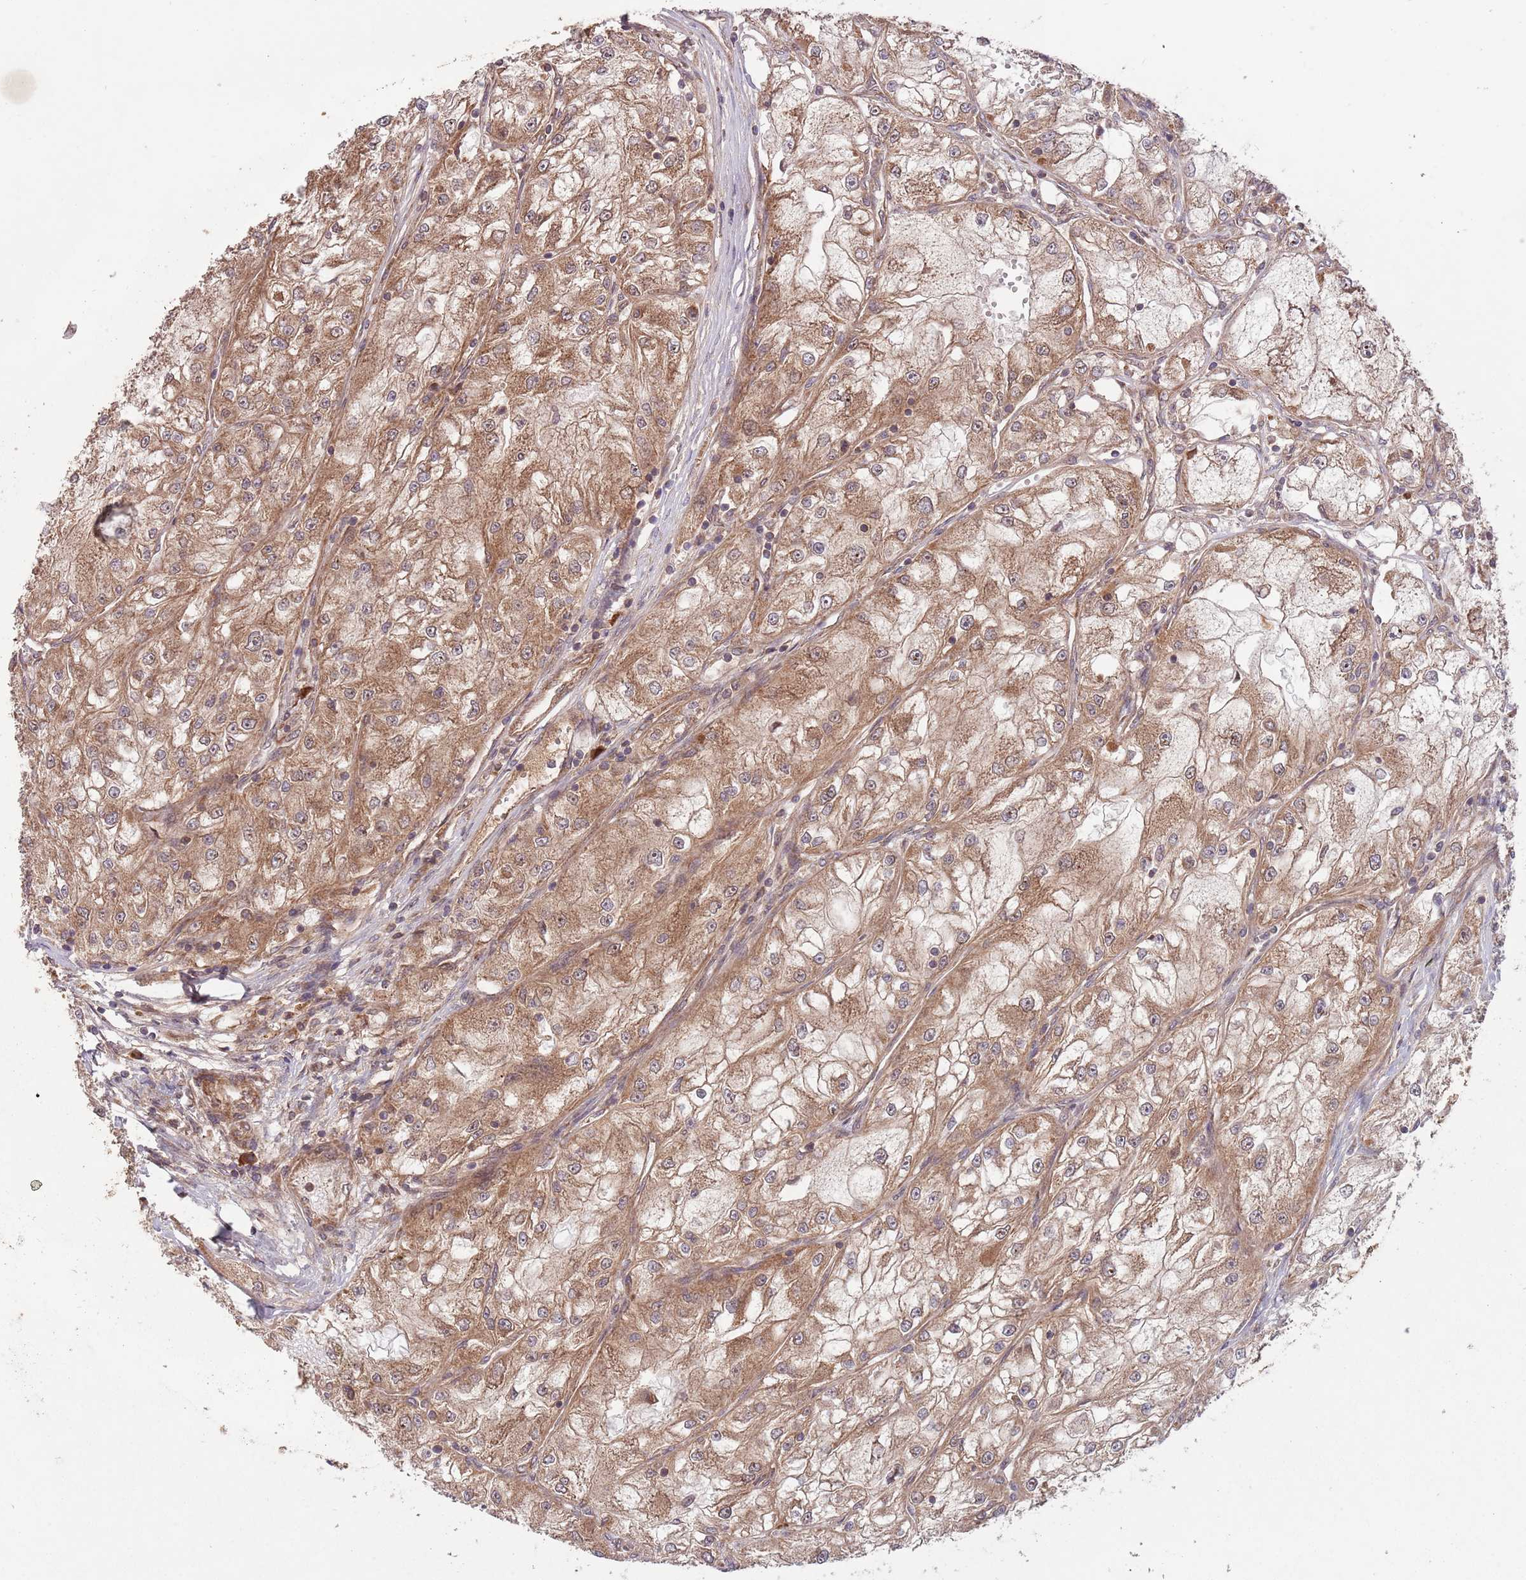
{"staining": {"intensity": "moderate", "quantity": ">75%", "location": "cytoplasmic/membranous"}, "tissue": "renal cancer", "cell_type": "Tumor cells", "image_type": "cancer", "snomed": [{"axis": "morphology", "description": "Adenocarcinoma, NOS"}, {"axis": "topography", "description": "Kidney"}], "caption": "Adenocarcinoma (renal) stained with a brown dye reveals moderate cytoplasmic/membranous positive staining in about >75% of tumor cells.", "gene": "MFNG", "patient": {"sex": "female", "age": 72}}